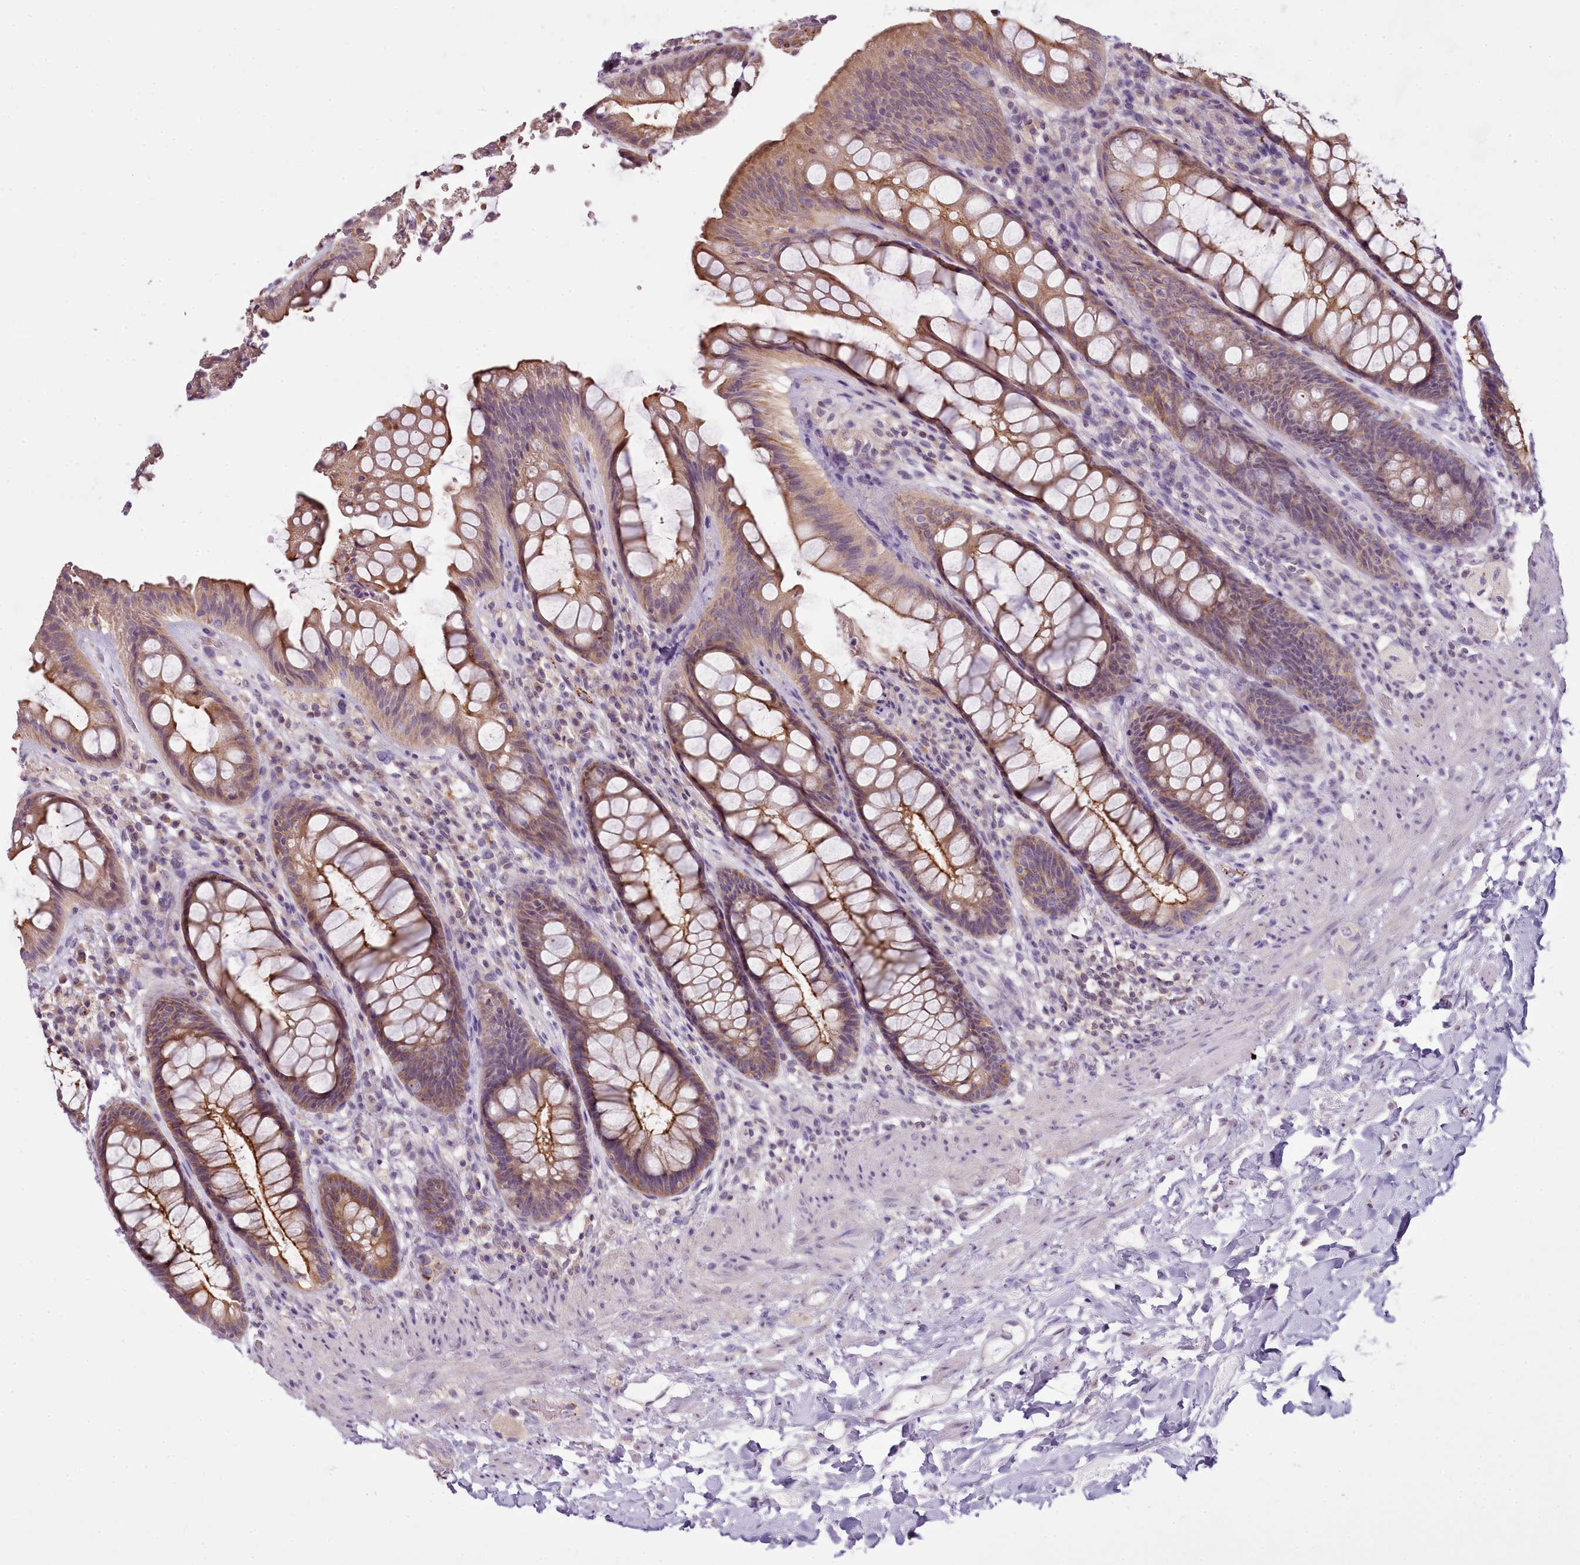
{"staining": {"intensity": "moderate", "quantity": ">75%", "location": "cytoplasmic/membranous"}, "tissue": "rectum", "cell_type": "Glandular cells", "image_type": "normal", "snomed": [{"axis": "morphology", "description": "Normal tissue, NOS"}, {"axis": "topography", "description": "Rectum"}], "caption": "IHC micrograph of benign human rectum stained for a protein (brown), which shows medium levels of moderate cytoplasmic/membranous positivity in about >75% of glandular cells.", "gene": "CAPN7", "patient": {"sex": "female", "age": 46}}